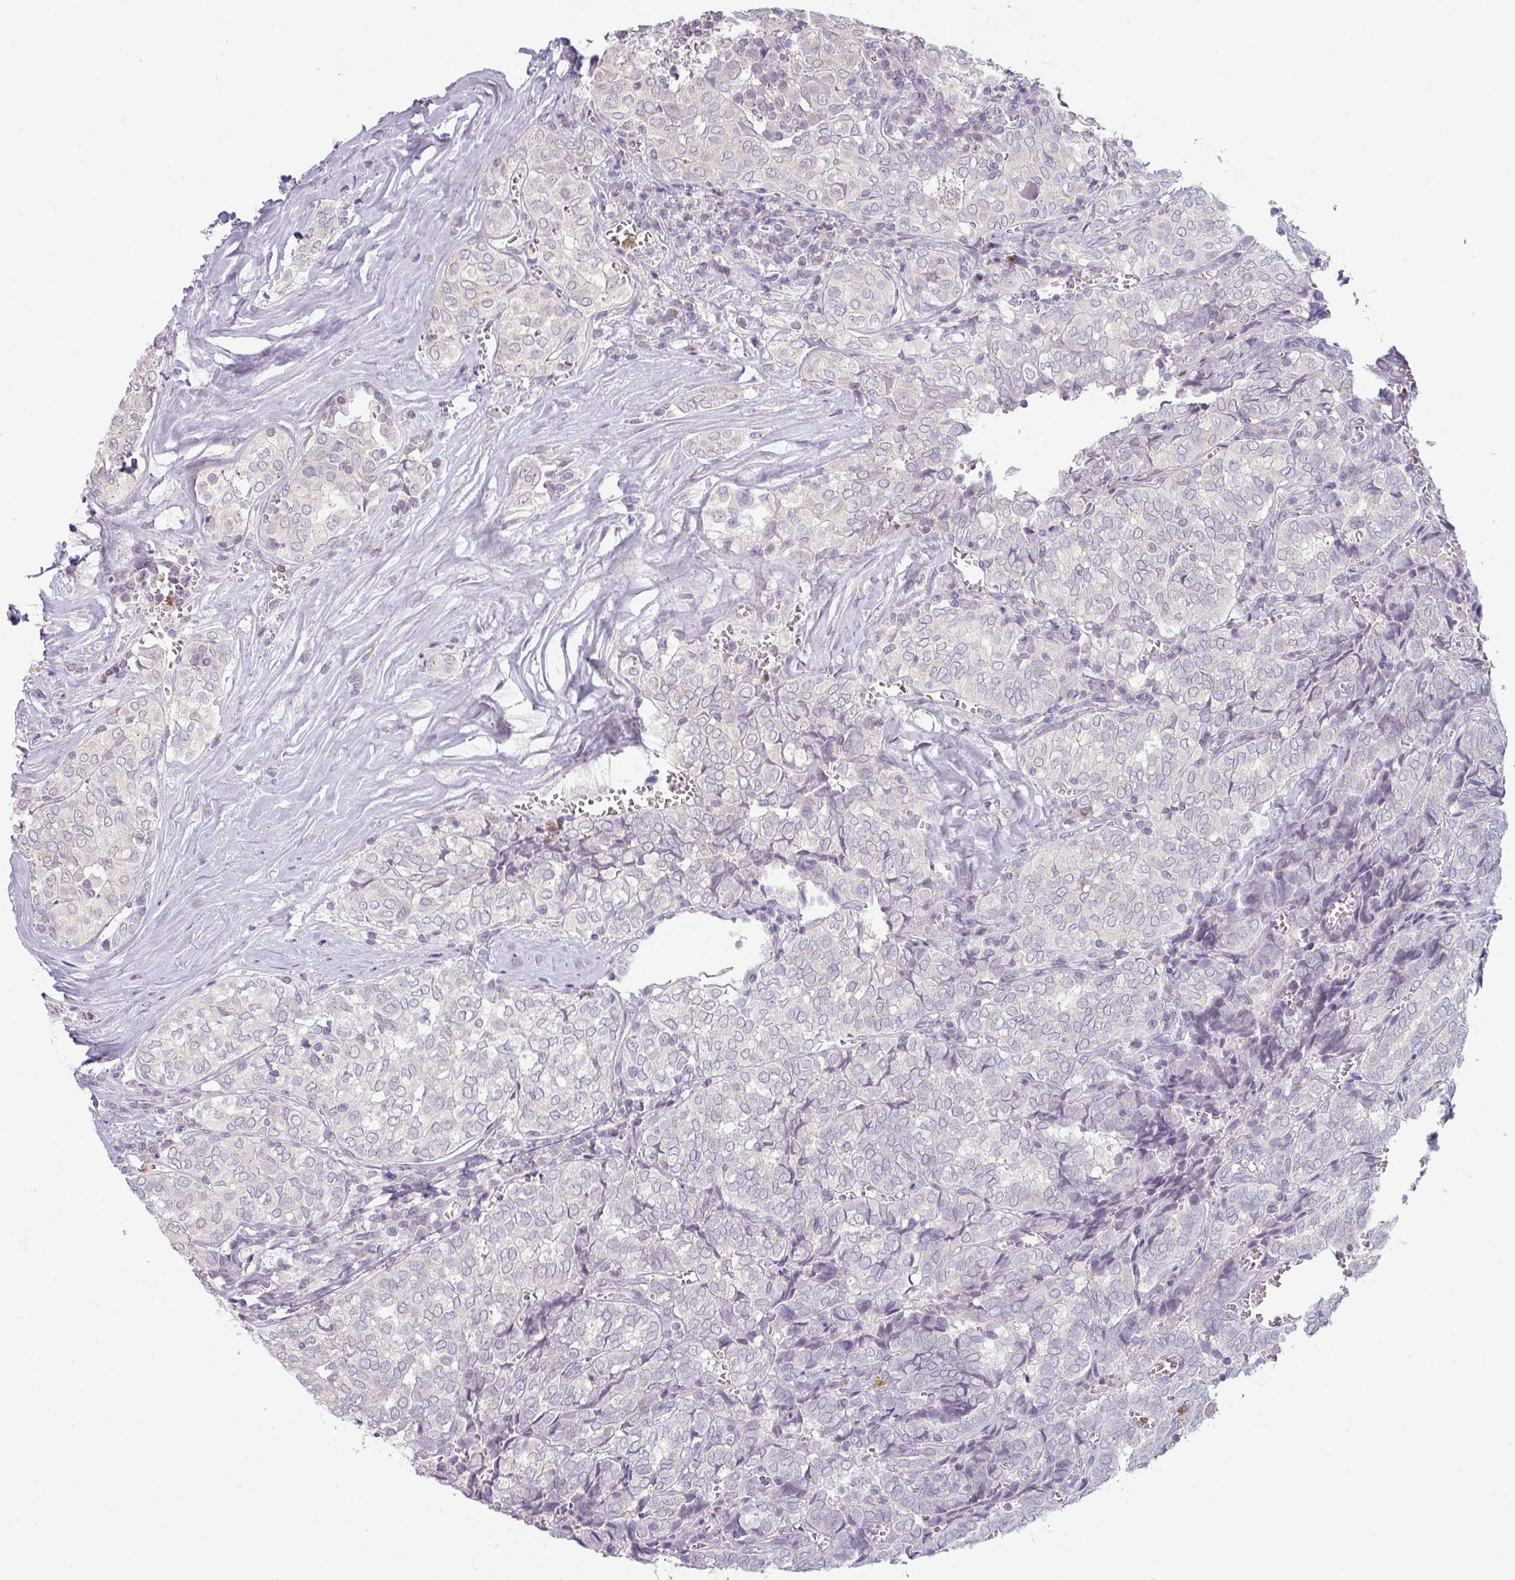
{"staining": {"intensity": "negative", "quantity": "none", "location": "none"}, "tissue": "thyroid cancer", "cell_type": "Tumor cells", "image_type": "cancer", "snomed": [{"axis": "morphology", "description": "Papillary adenocarcinoma, NOS"}, {"axis": "topography", "description": "Thyroid gland"}], "caption": "Tumor cells are negative for protein expression in human papillary adenocarcinoma (thyroid). The staining was performed using DAB to visualize the protein expression in brown, while the nuclei were stained in blue with hematoxylin (Magnification: 20x).", "gene": "MAGEC3", "patient": {"sex": "female", "age": 30}}